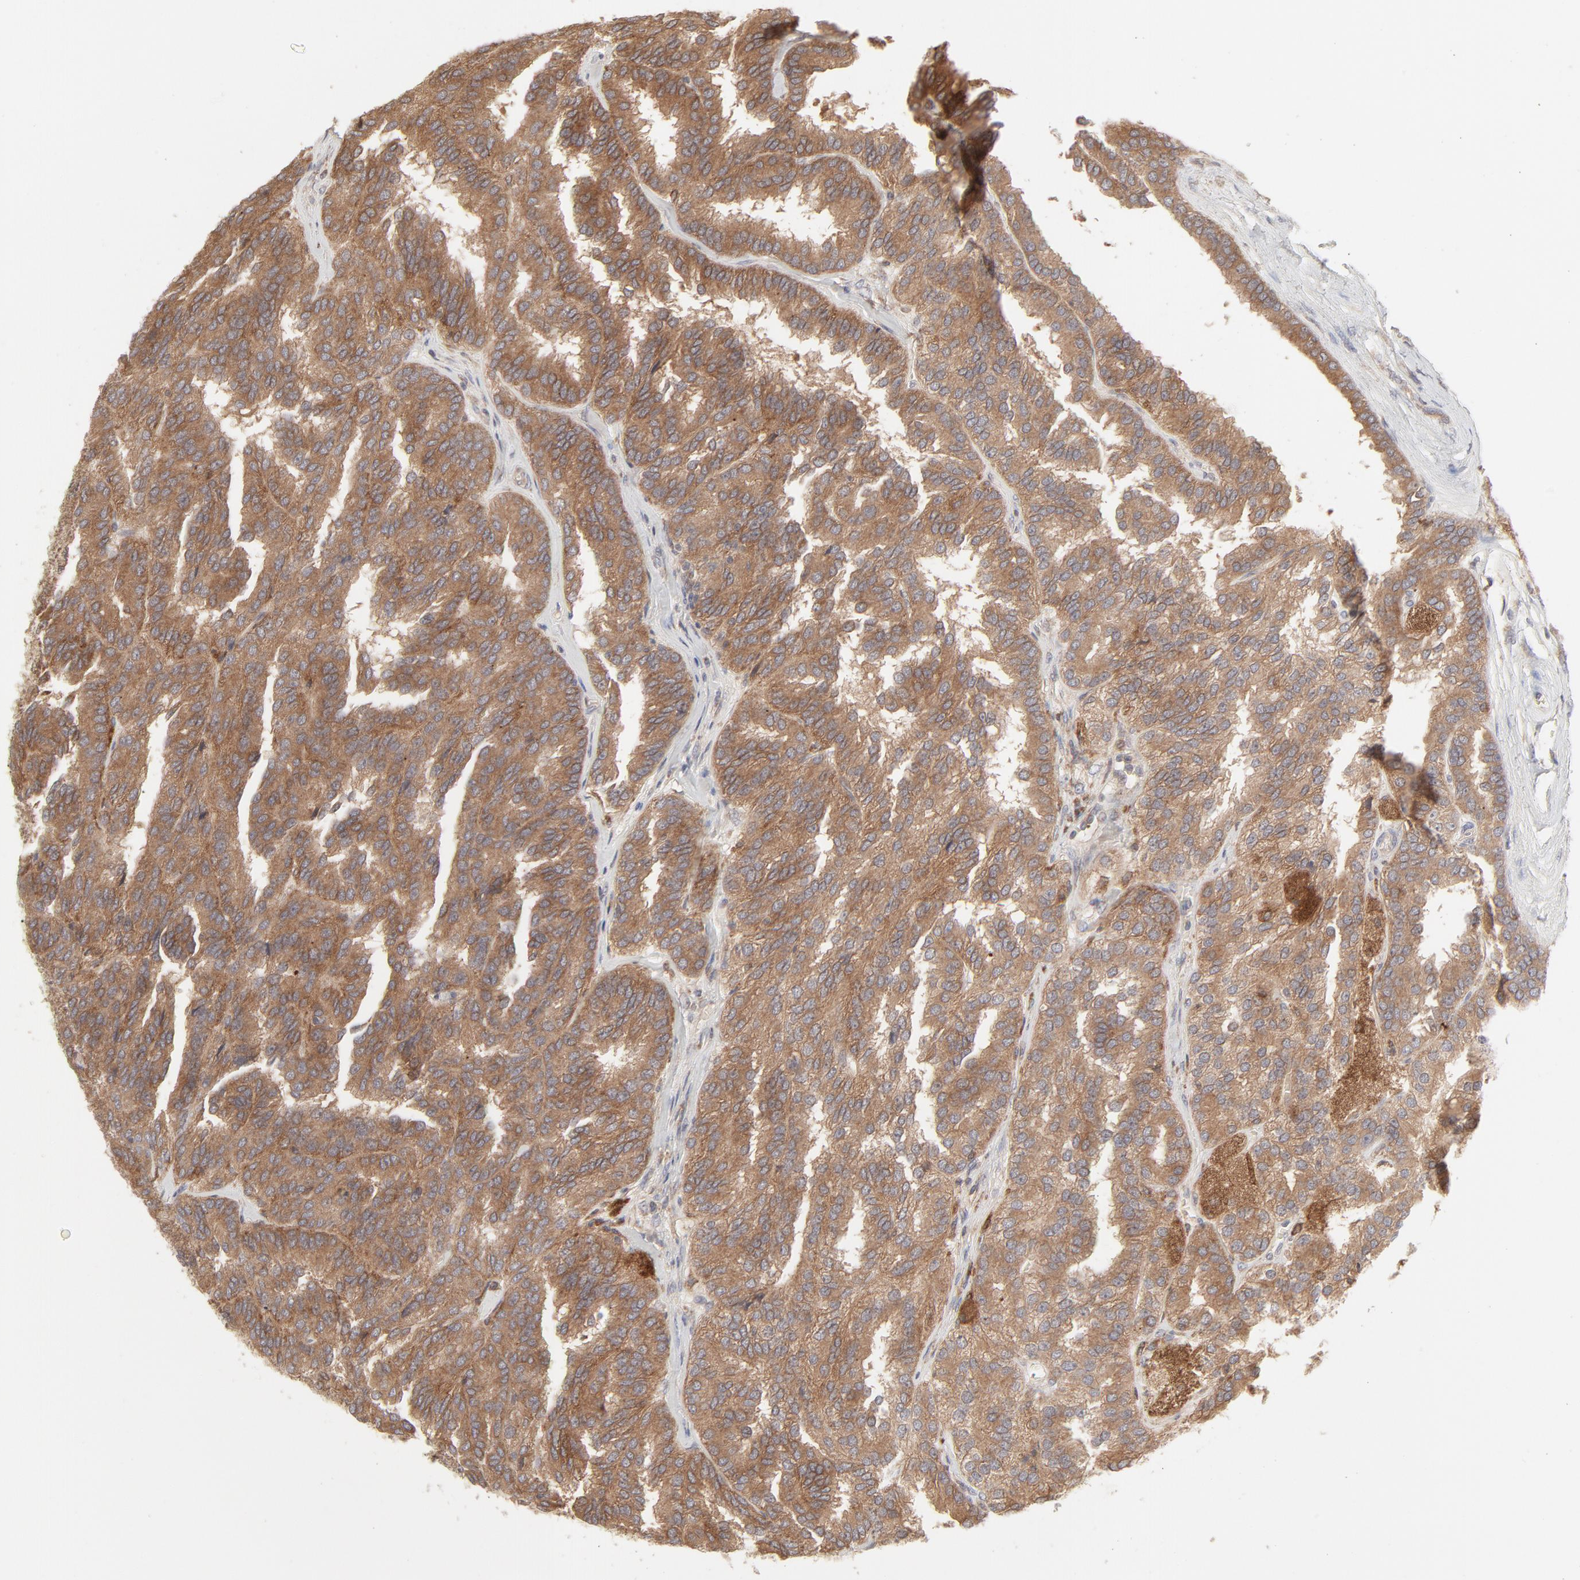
{"staining": {"intensity": "moderate", "quantity": ">75%", "location": "cytoplasmic/membranous"}, "tissue": "renal cancer", "cell_type": "Tumor cells", "image_type": "cancer", "snomed": [{"axis": "morphology", "description": "Adenocarcinoma, NOS"}, {"axis": "topography", "description": "Kidney"}], "caption": "Adenocarcinoma (renal) was stained to show a protein in brown. There is medium levels of moderate cytoplasmic/membranous expression in about >75% of tumor cells.", "gene": "RAB5C", "patient": {"sex": "male", "age": 46}}